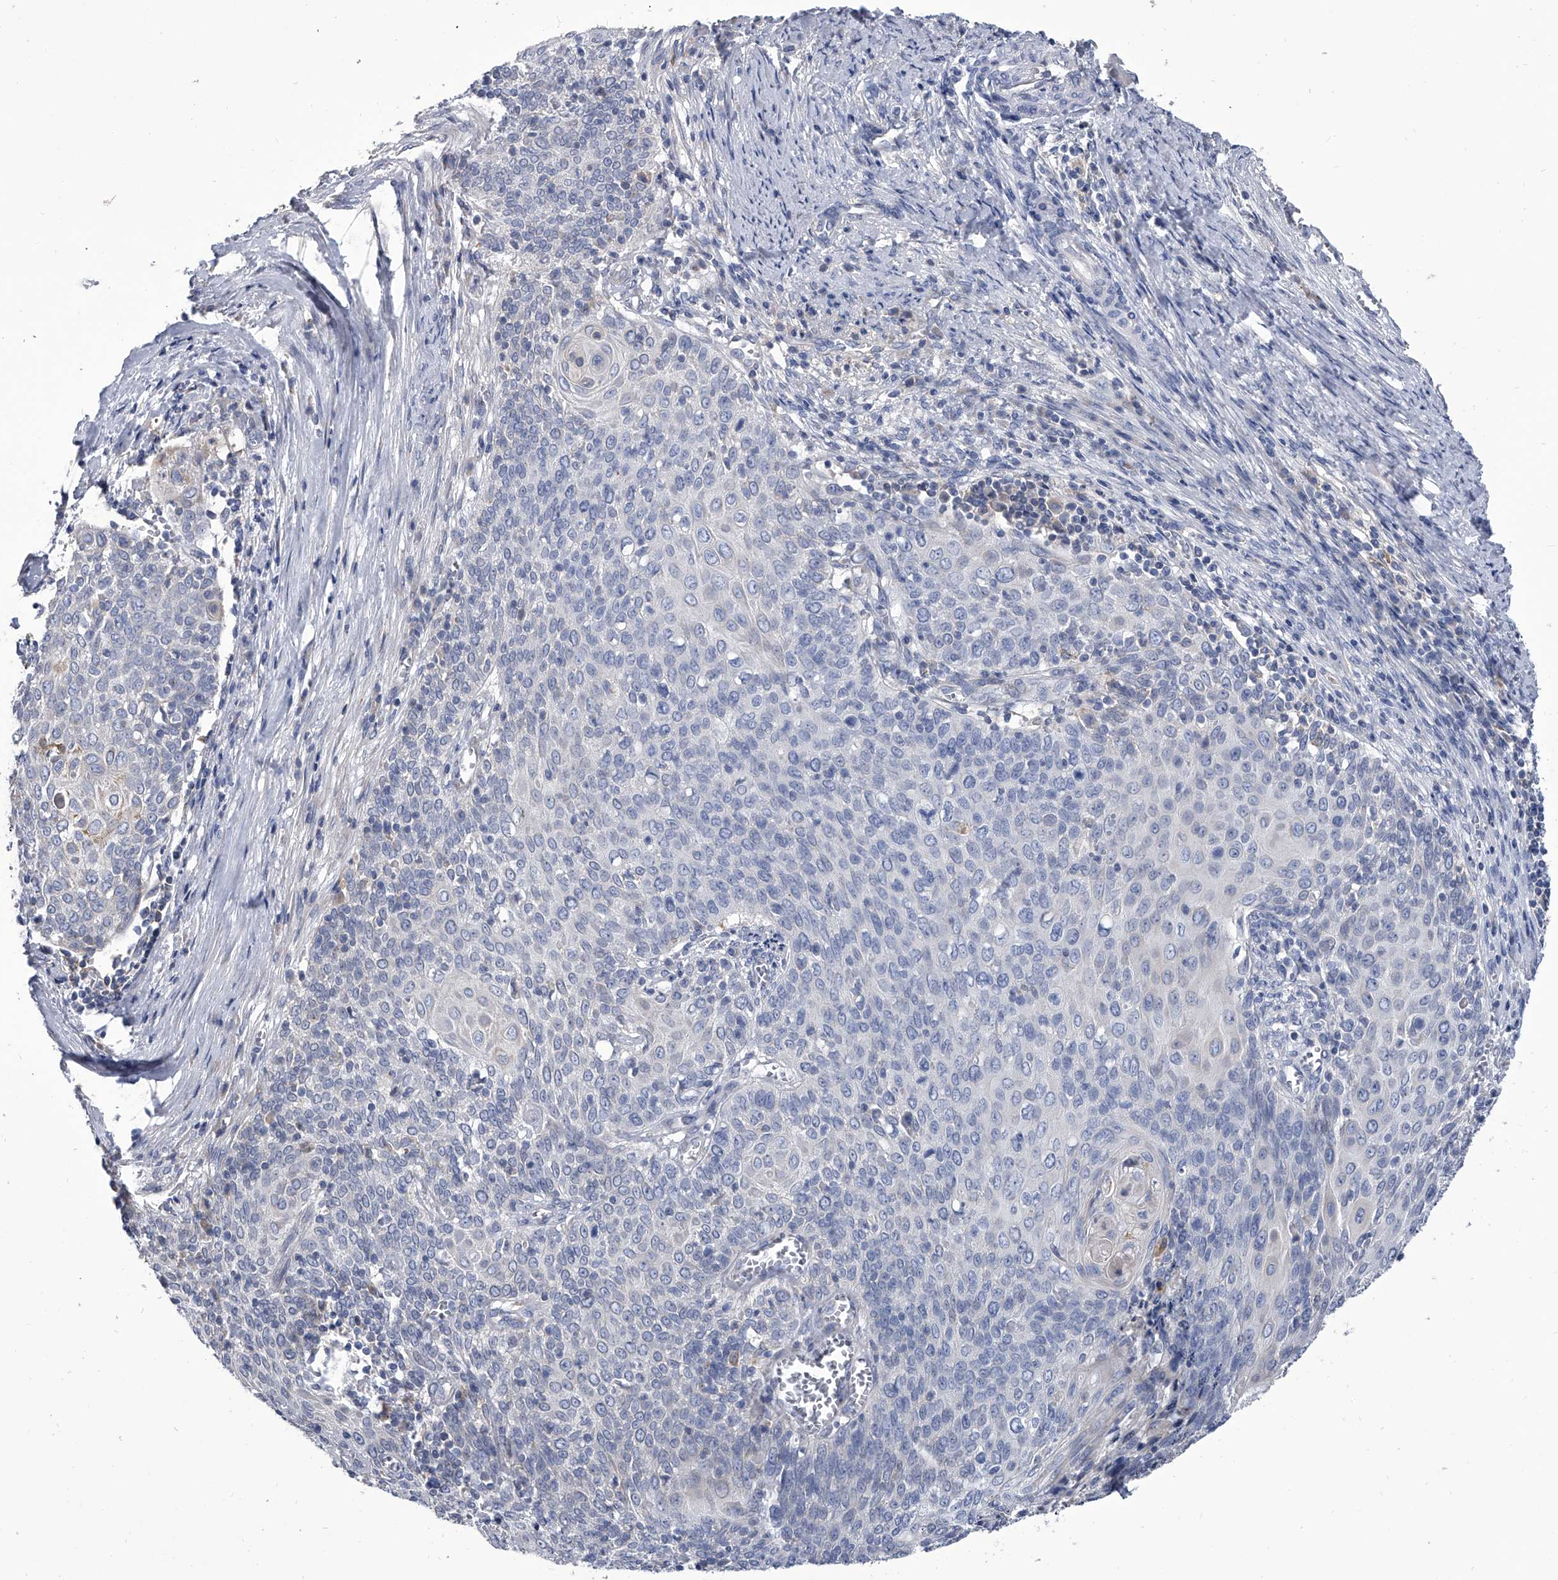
{"staining": {"intensity": "negative", "quantity": "none", "location": "none"}, "tissue": "cervical cancer", "cell_type": "Tumor cells", "image_type": "cancer", "snomed": [{"axis": "morphology", "description": "Squamous cell carcinoma, NOS"}, {"axis": "topography", "description": "Cervix"}], "caption": "IHC of human cervical squamous cell carcinoma demonstrates no positivity in tumor cells. (DAB IHC visualized using brightfield microscopy, high magnification).", "gene": "SPP1", "patient": {"sex": "female", "age": 39}}